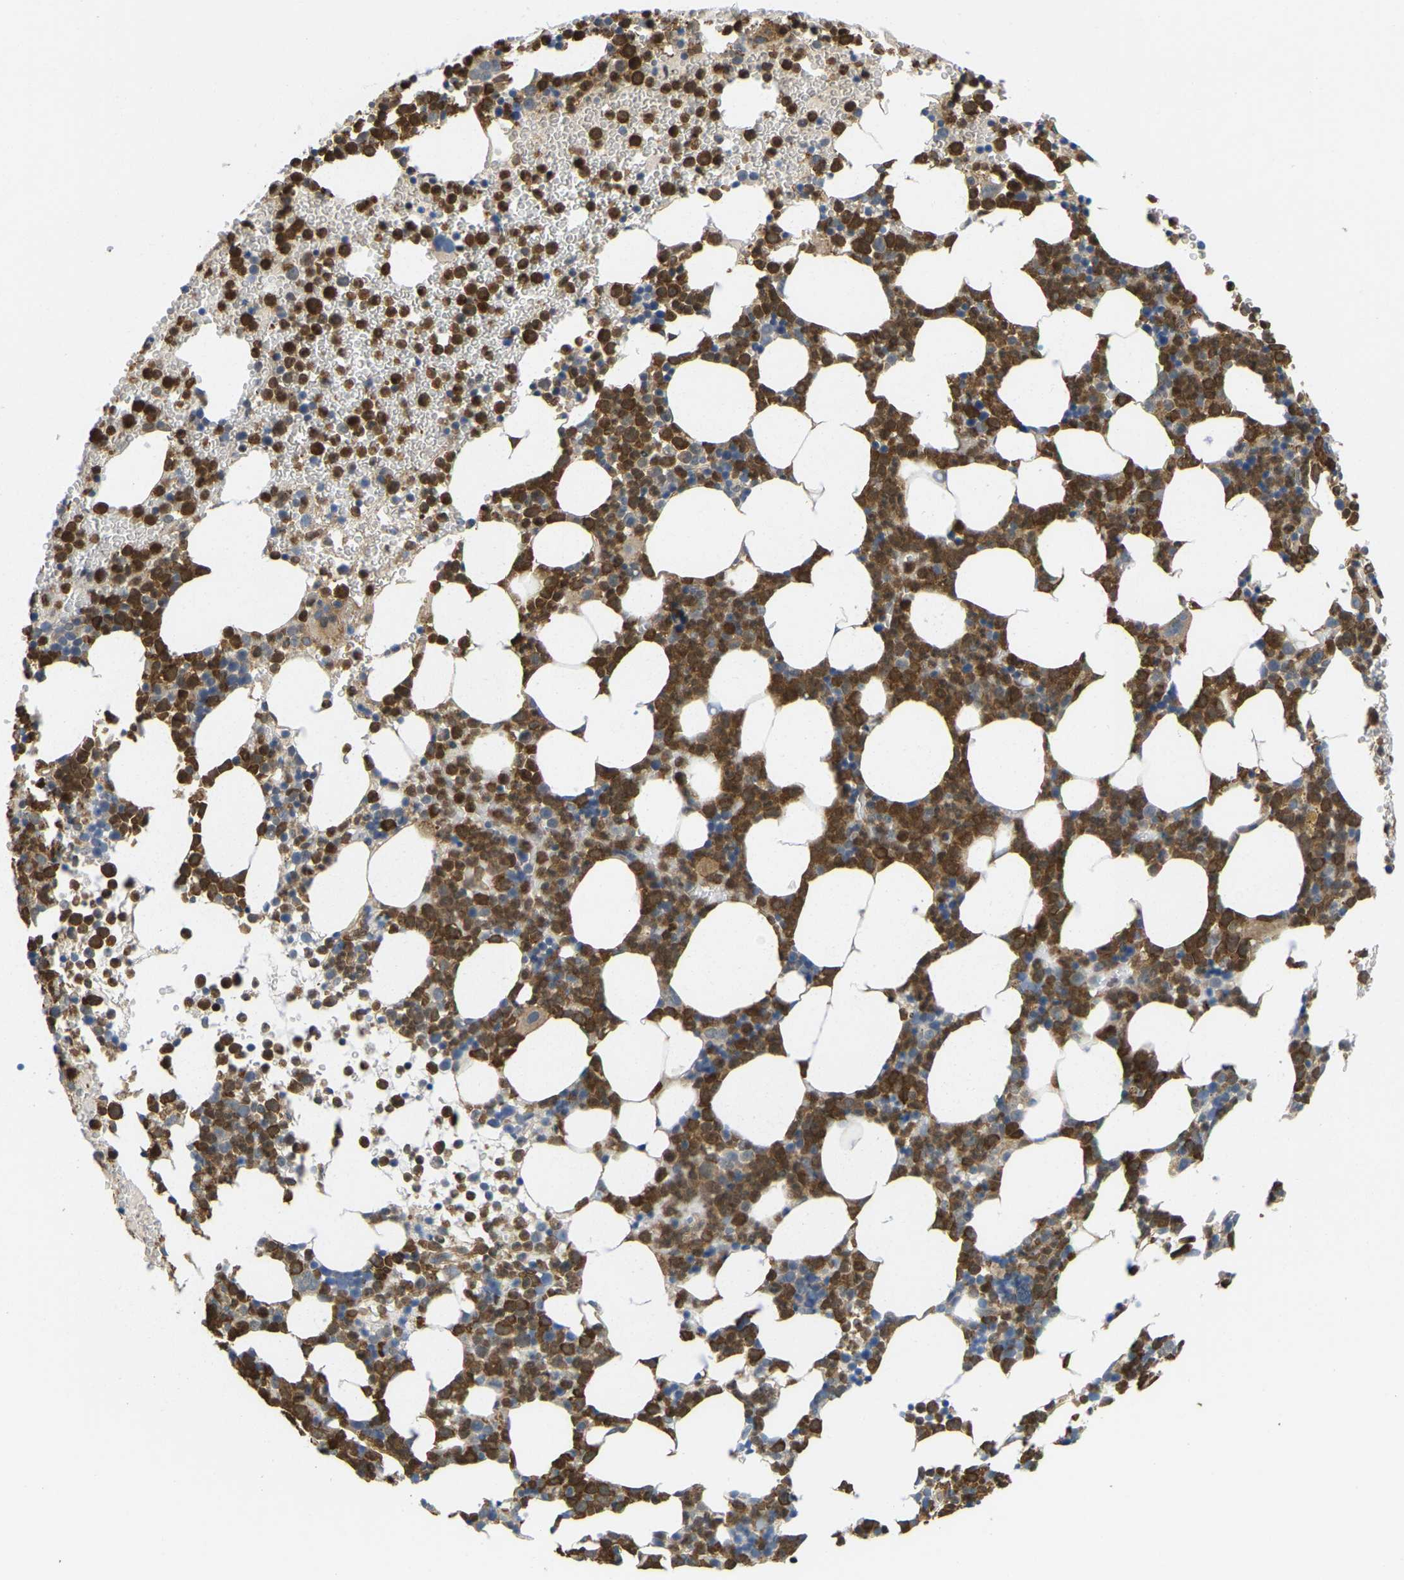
{"staining": {"intensity": "moderate", "quantity": ">75%", "location": "cytoplasmic/membranous"}, "tissue": "bone marrow", "cell_type": "Hematopoietic cells", "image_type": "normal", "snomed": [{"axis": "morphology", "description": "Normal tissue, NOS"}, {"axis": "morphology", "description": "Inflammation, NOS"}, {"axis": "topography", "description": "Bone marrow"}], "caption": "A medium amount of moderate cytoplasmic/membranous staining is appreciated in approximately >75% of hematopoietic cells in unremarkable bone marrow.", "gene": "SERPINB5", "patient": {"sex": "female", "age": 67}}